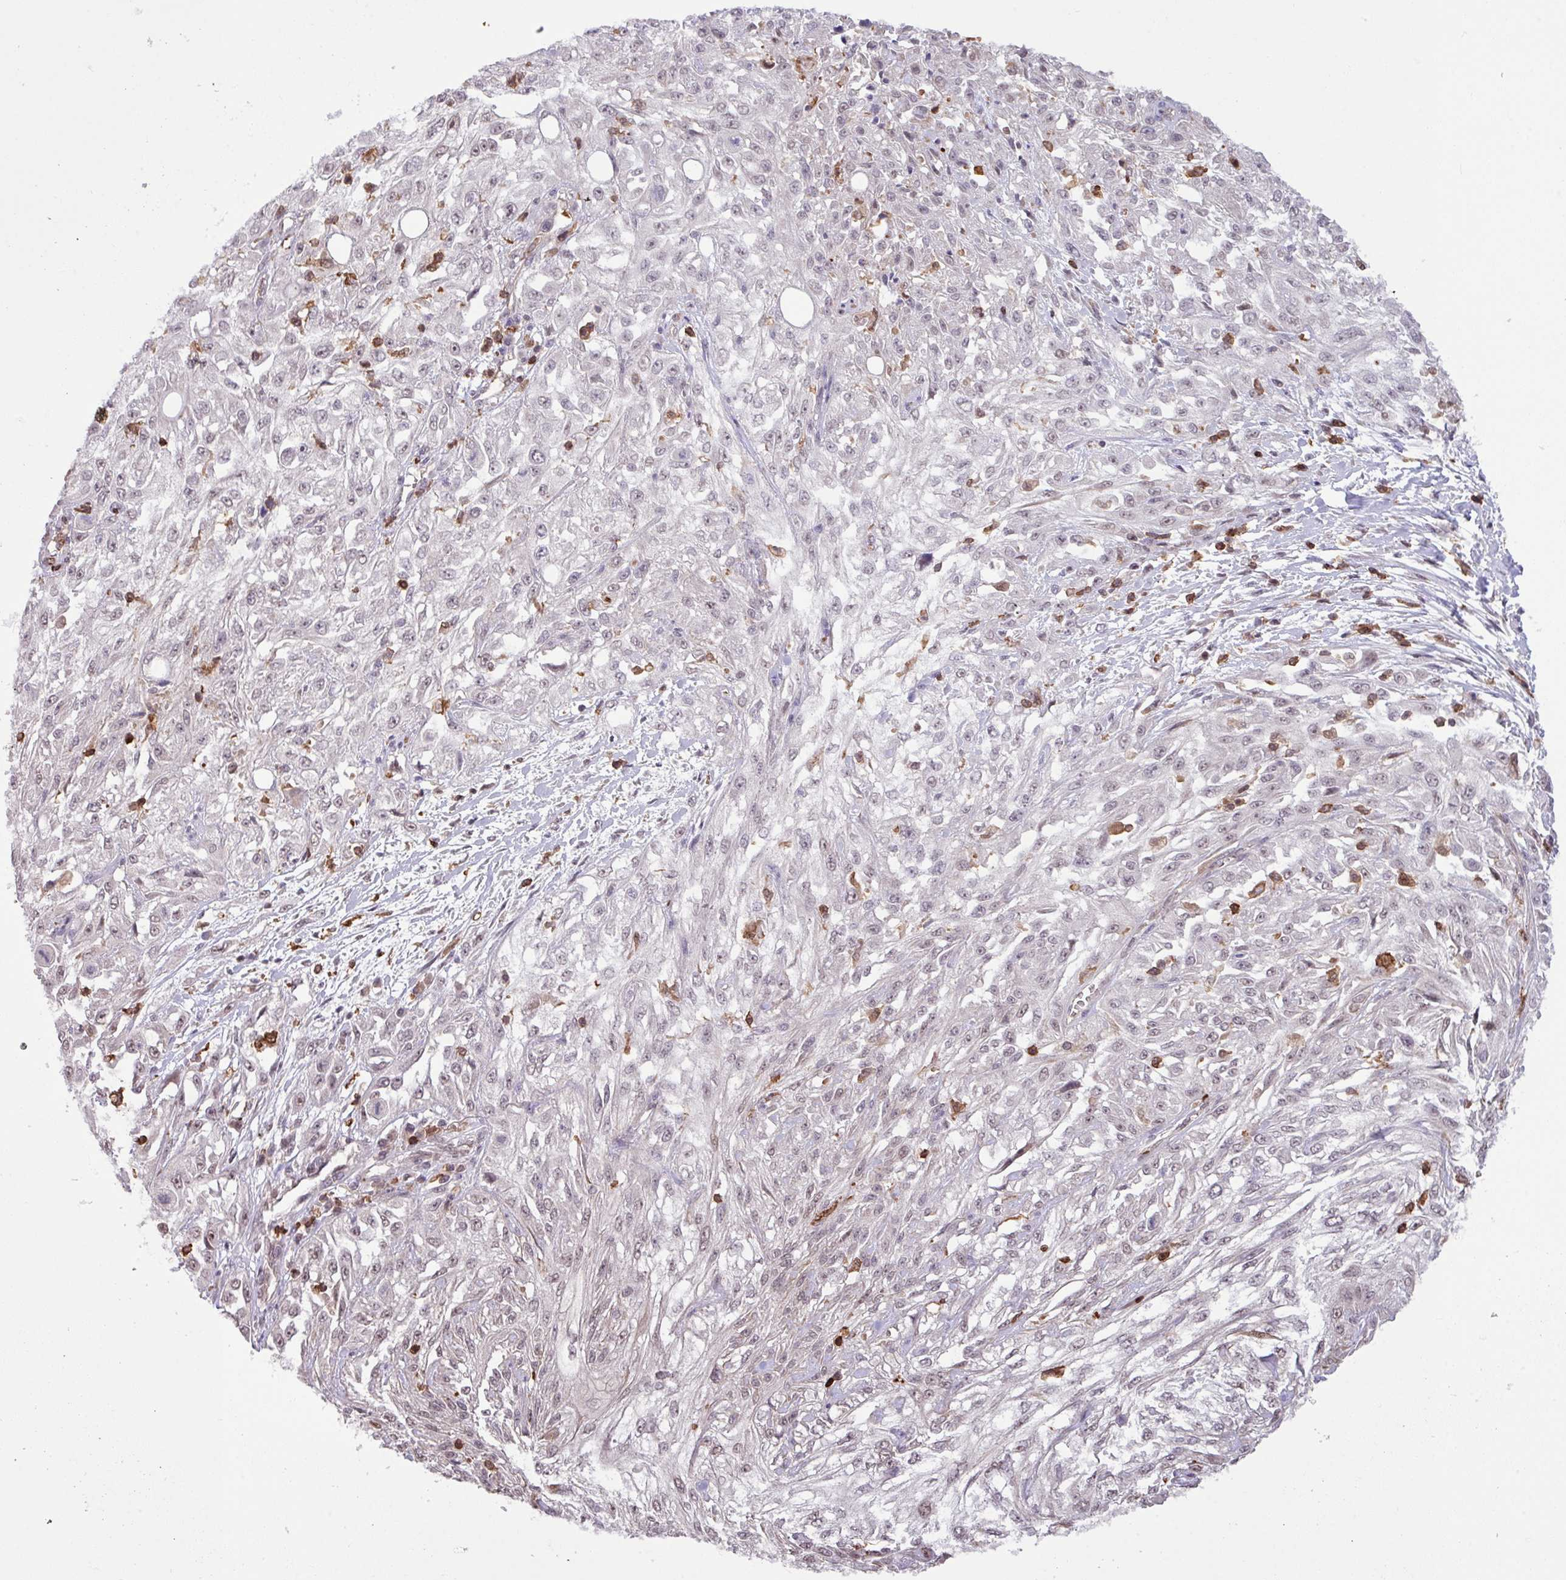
{"staining": {"intensity": "negative", "quantity": "none", "location": "none"}, "tissue": "skin cancer", "cell_type": "Tumor cells", "image_type": "cancer", "snomed": [{"axis": "morphology", "description": "Squamous cell carcinoma, NOS"}, {"axis": "morphology", "description": "Squamous cell carcinoma, metastatic, NOS"}, {"axis": "topography", "description": "Skin"}, {"axis": "topography", "description": "Lymph node"}], "caption": "High power microscopy histopathology image of an immunohistochemistry micrograph of skin metastatic squamous cell carcinoma, revealing no significant positivity in tumor cells. The staining was performed using DAB to visualize the protein expression in brown, while the nuclei were stained in blue with hematoxylin (Magnification: 20x).", "gene": "GON7", "patient": {"sex": "male", "age": 75}}